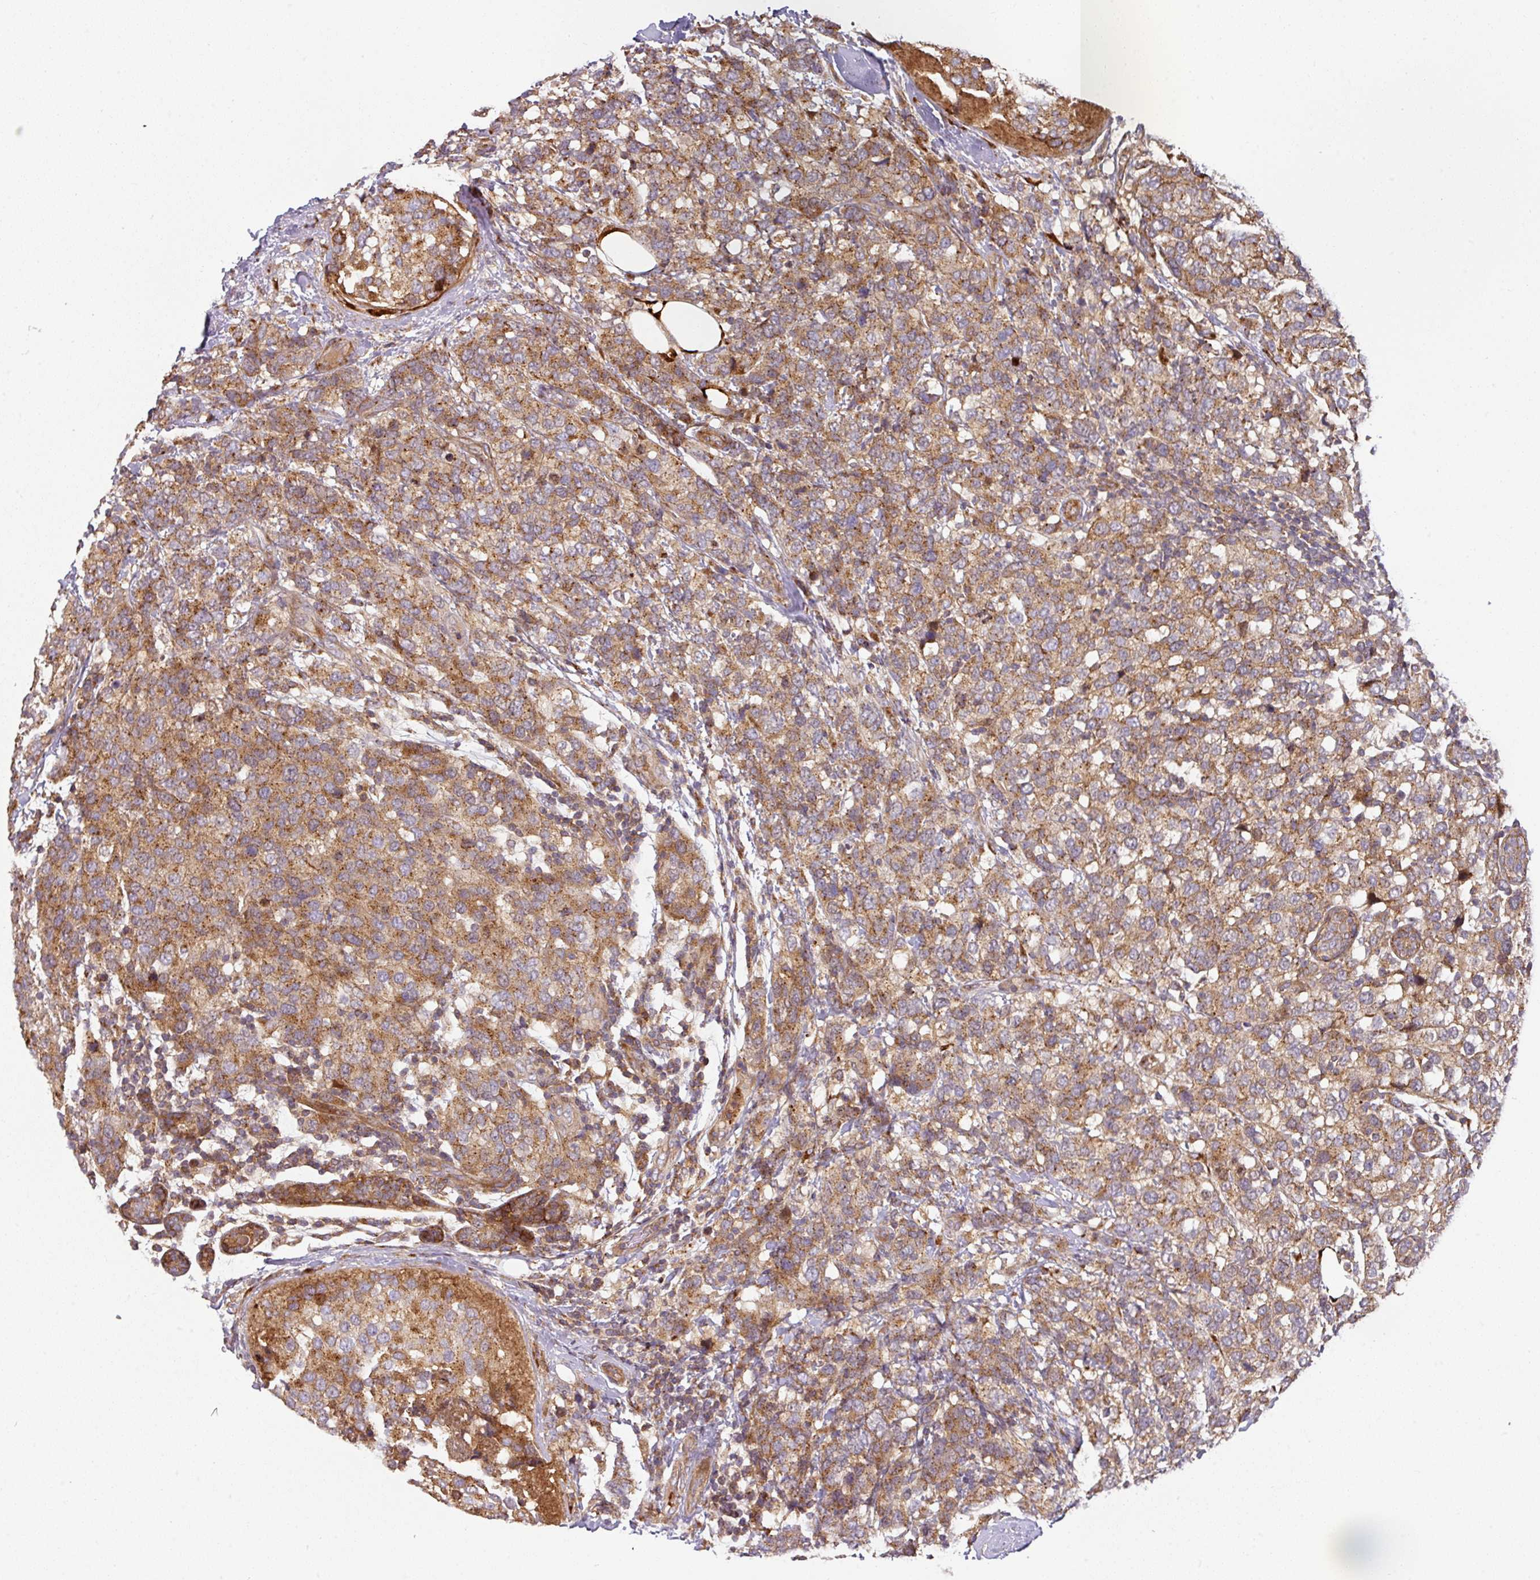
{"staining": {"intensity": "moderate", "quantity": ">75%", "location": "cytoplasmic/membranous"}, "tissue": "breast cancer", "cell_type": "Tumor cells", "image_type": "cancer", "snomed": [{"axis": "morphology", "description": "Lobular carcinoma"}, {"axis": "topography", "description": "Breast"}], "caption": "Immunohistochemical staining of human breast lobular carcinoma exhibits medium levels of moderate cytoplasmic/membranous protein staining in about >75% of tumor cells. (Stains: DAB in brown, nuclei in blue, Microscopy: brightfield microscopy at high magnification).", "gene": "CASP2", "patient": {"sex": "female", "age": 59}}